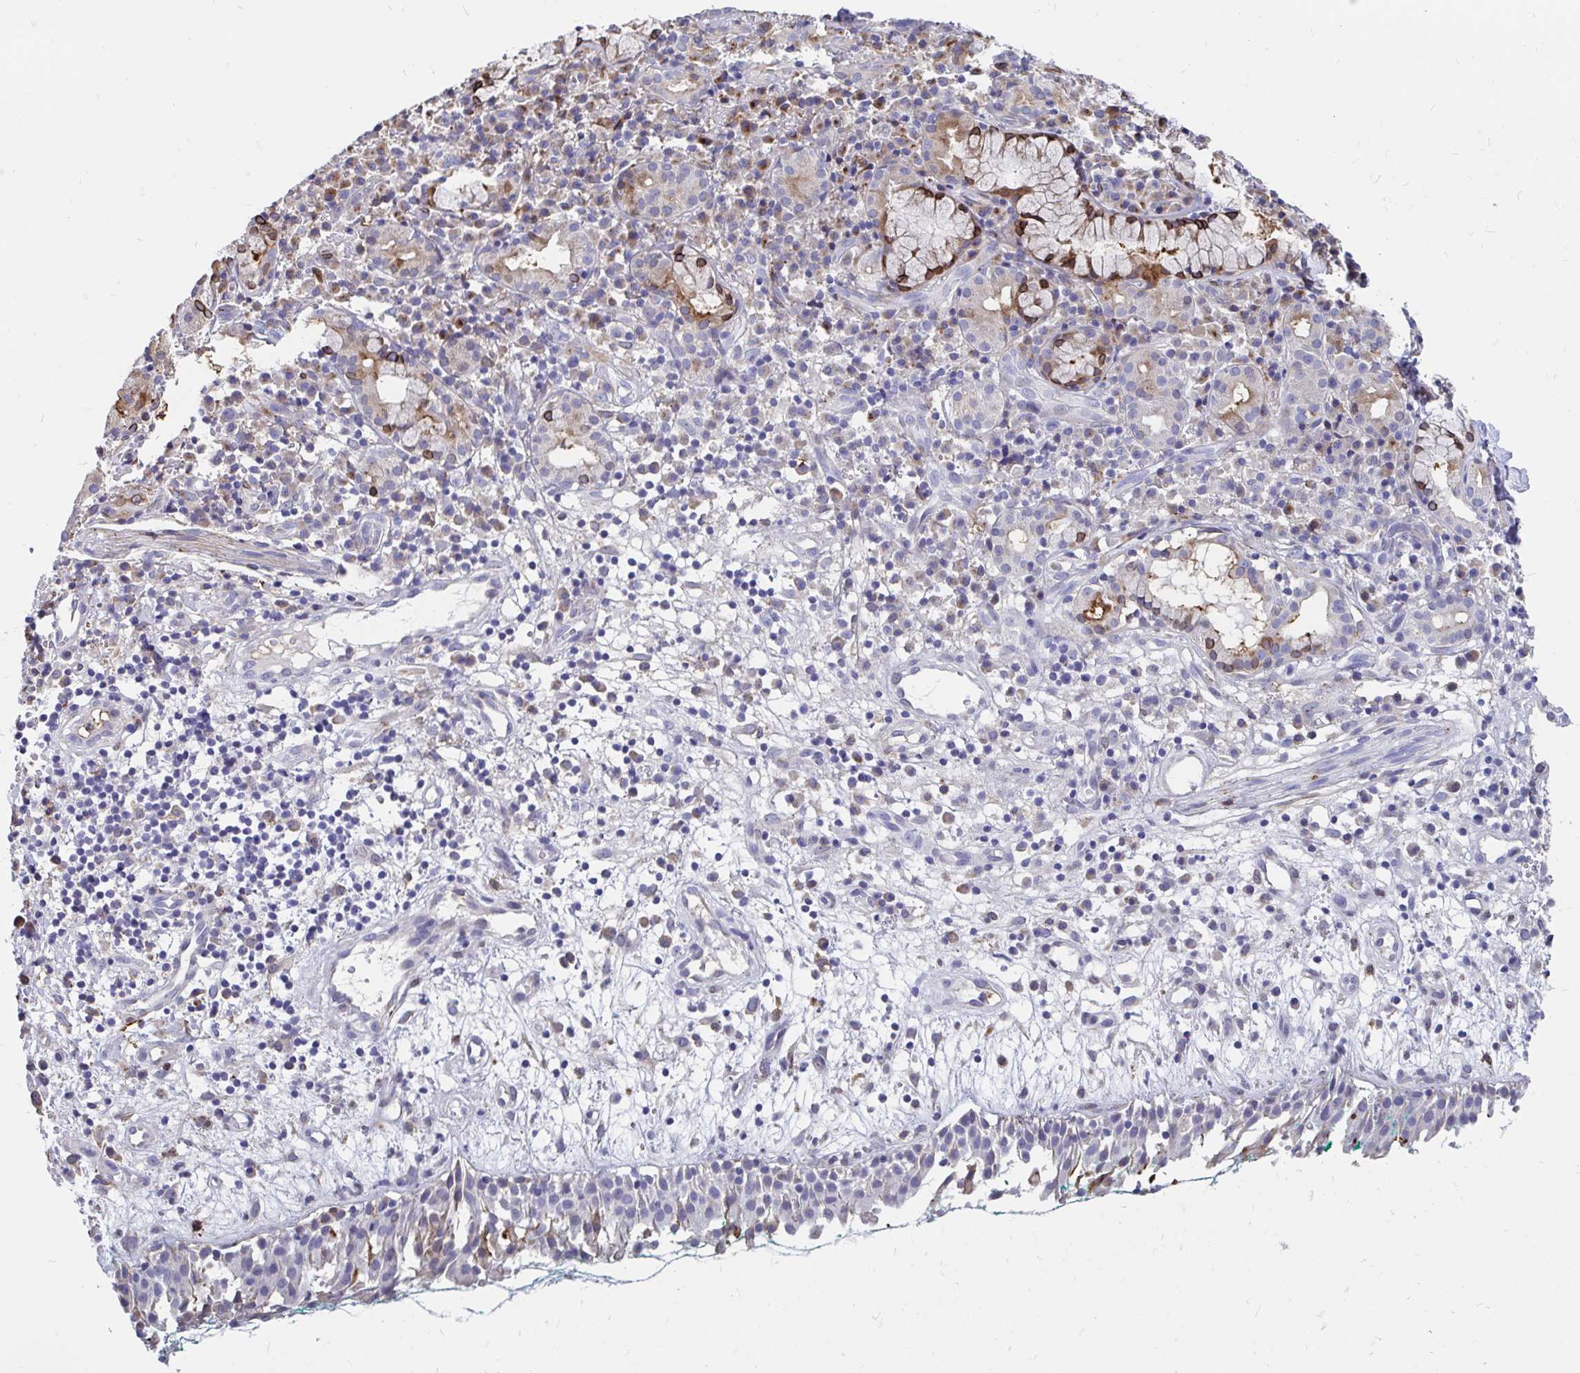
{"staining": {"intensity": "negative", "quantity": "none", "location": "none"}, "tissue": "nasopharynx", "cell_type": "Respiratory epithelial cells", "image_type": "normal", "snomed": [{"axis": "morphology", "description": "Normal tissue, NOS"}, {"axis": "morphology", "description": "Basal cell carcinoma"}, {"axis": "topography", "description": "Cartilage tissue"}, {"axis": "topography", "description": "Nasopharynx"}, {"axis": "topography", "description": "Oral tissue"}], "caption": "Photomicrograph shows no significant protein expression in respiratory epithelial cells of benign nasopharynx.", "gene": "CDKL1", "patient": {"sex": "female", "age": 77}}